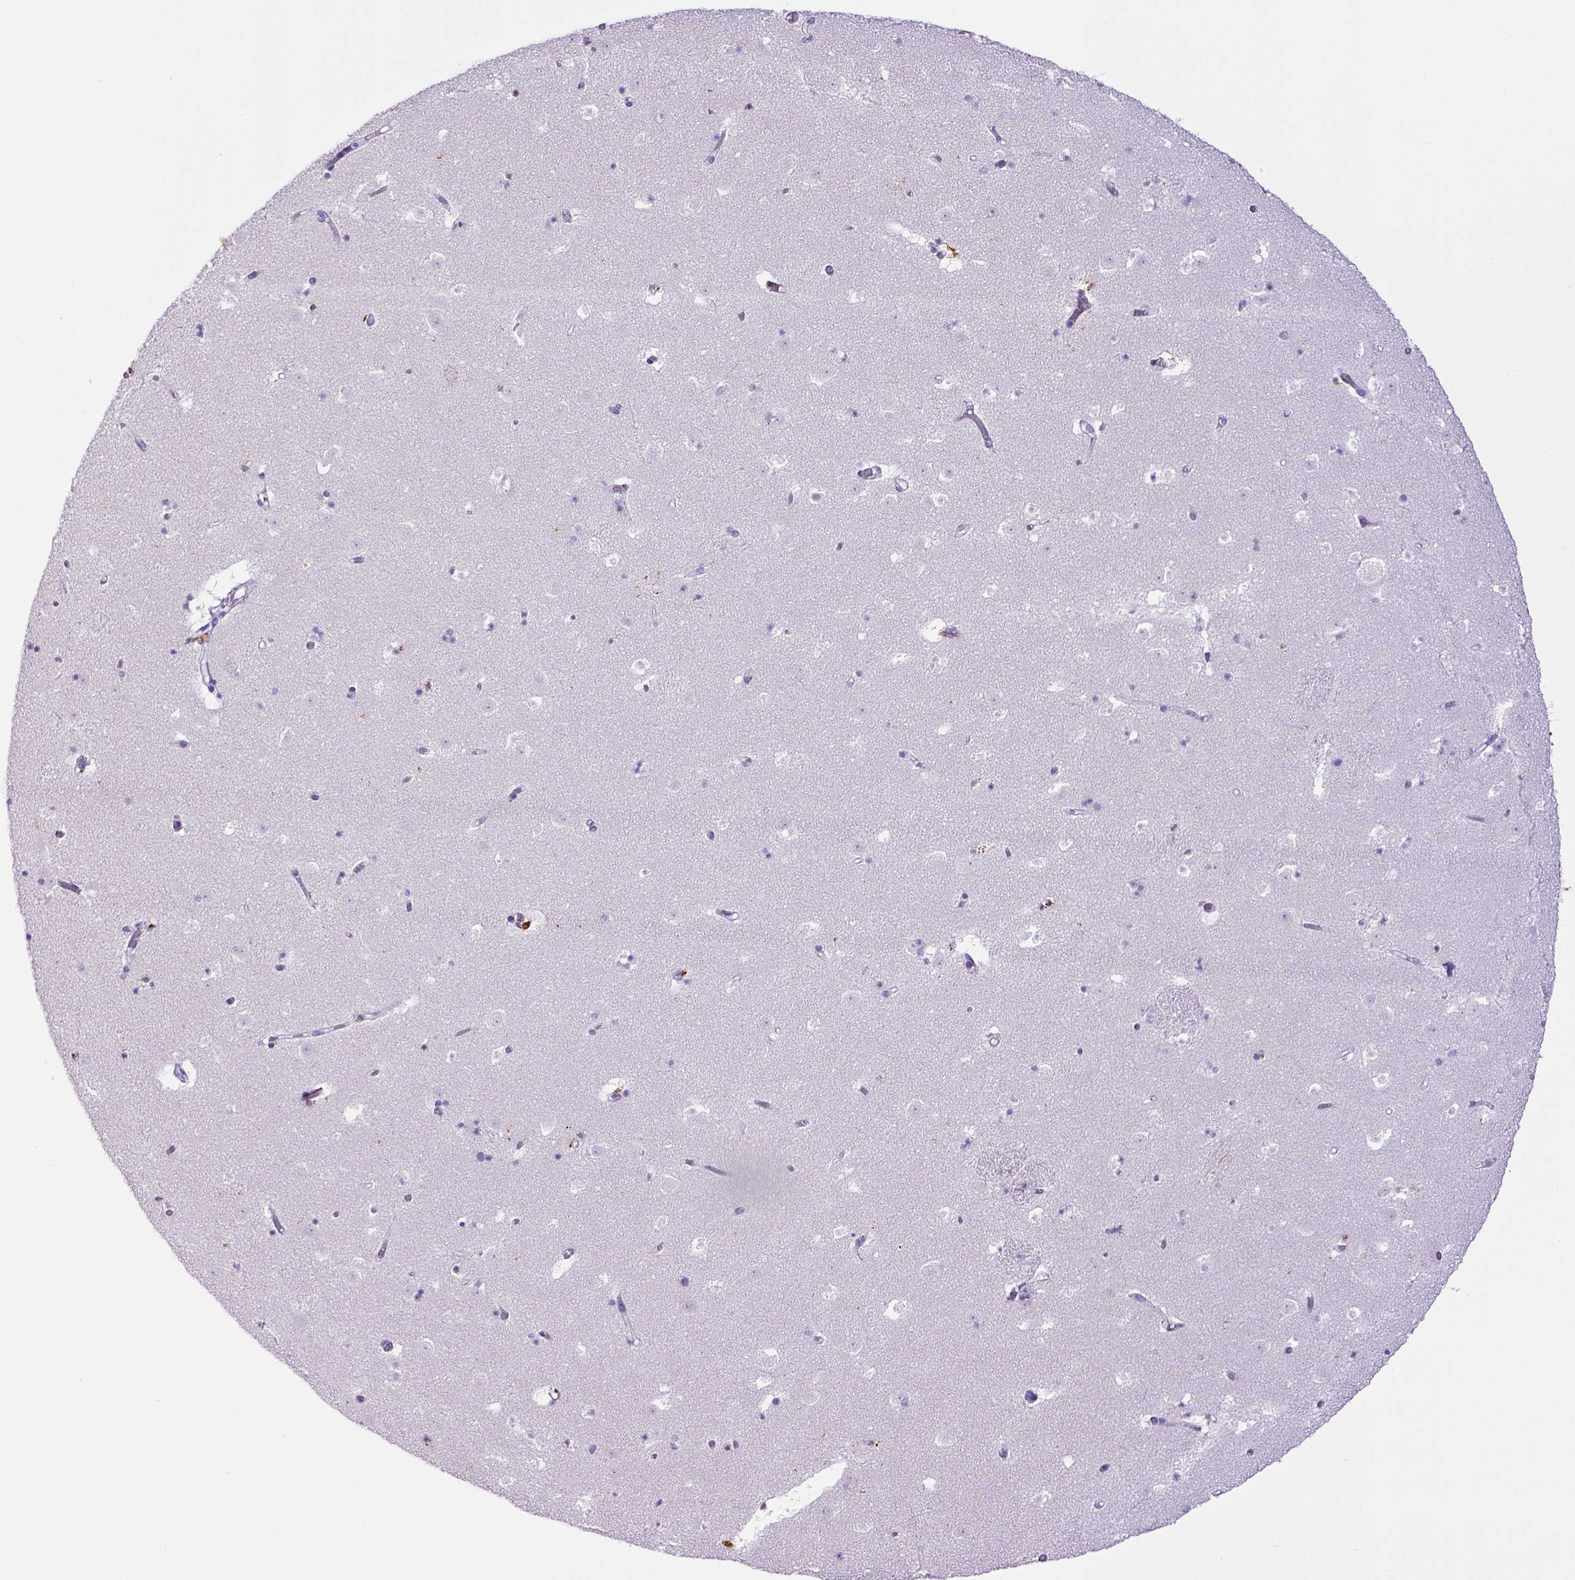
{"staining": {"intensity": "negative", "quantity": "none", "location": "none"}, "tissue": "caudate", "cell_type": "Glial cells", "image_type": "normal", "snomed": [{"axis": "morphology", "description": "Normal tissue, NOS"}, {"axis": "topography", "description": "Lateral ventricle wall"}], "caption": "IHC photomicrograph of normal caudate stained for a protein (brown), which reveals no staining in glial cells. (DAB IHC visualized using brightfield microscopy, high magnification).", "gene": "CD68", "patient": {"sex": "female", "age": 42}}